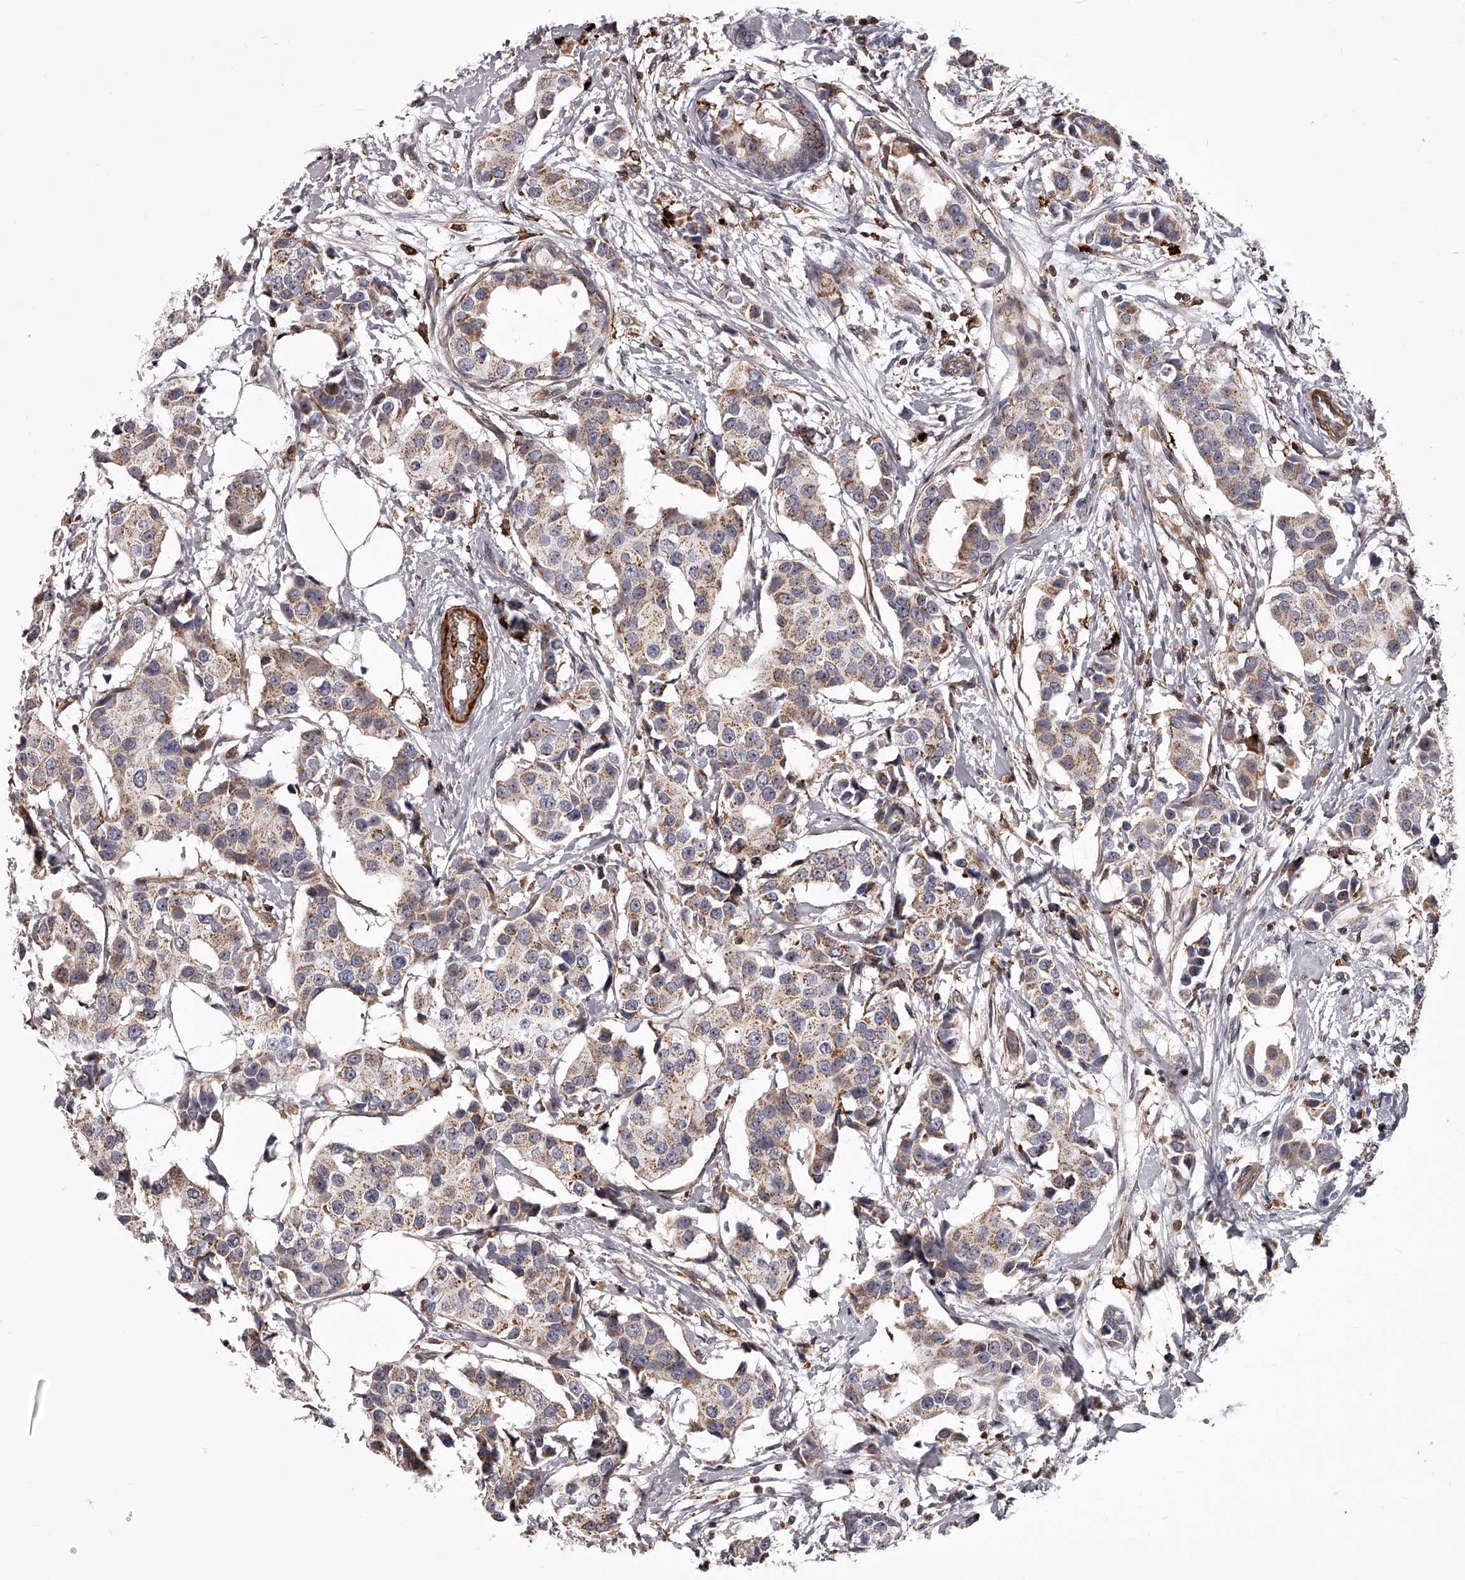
{"staining": {"intensity": "moderate", "quantity": ">75%", "location": "cytoplasmic/membranous"}, "tissue": "breast cancer", "cell_type": "Tumor cells", "image_type": "cancer", "snomed": [{"axis": "morphology", "description": "Normal tissue, NOS"}, {"axis": "morphology", "description": "Duct carcinoma"}, {"axis": "topography", "description": "Breast"}], "caption": "Breast cancer stained with a brown dye shows moderate cytoplasmic/membranous positive positivity in about >75% of tumor cells.", "gene": "RRP36", "patient": {"sex": "female", "age": 39}}